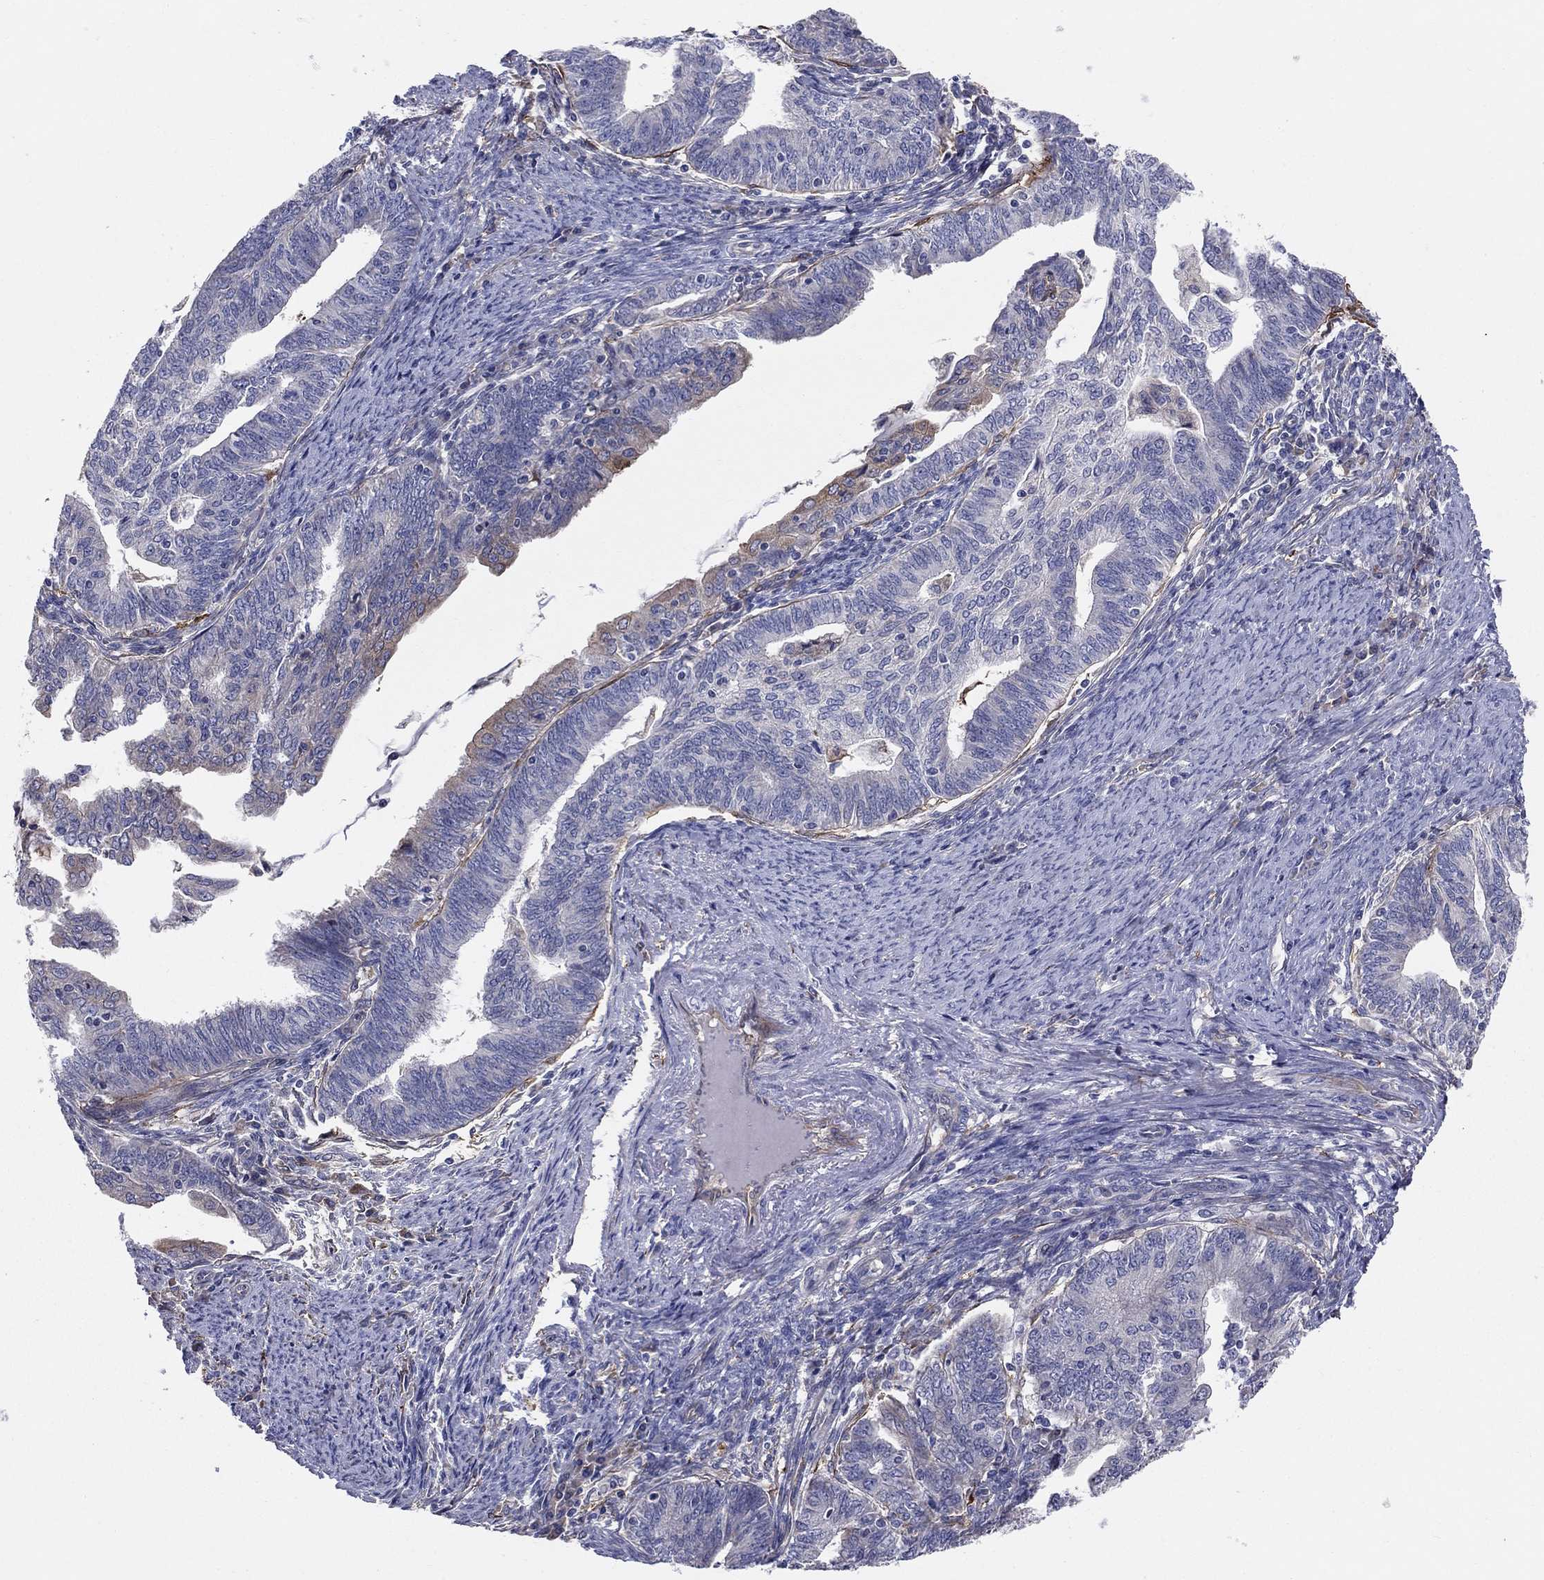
{"staining": {"intensity": "negative", "quantity": "none", "location": "none"}, "tissue": "endometrial cancer", "cell_type": "Tumor cells", "image_type": "cancer", "snomed": [{"axis": "morphology", "description": "Adenocarcinoma, NOS"}, {"axis": "topography", "description": "Endometrium"}], "caption": "High power microscopy photomicrograph of an IHC image of endometrial cancer (adenocarcinoma), revealing no significant staining in tumor cells. (DAB IHC with hematoxylin counter stain).", "gene": "EMP2", "patient": {"sex": "female", "age": 82}}